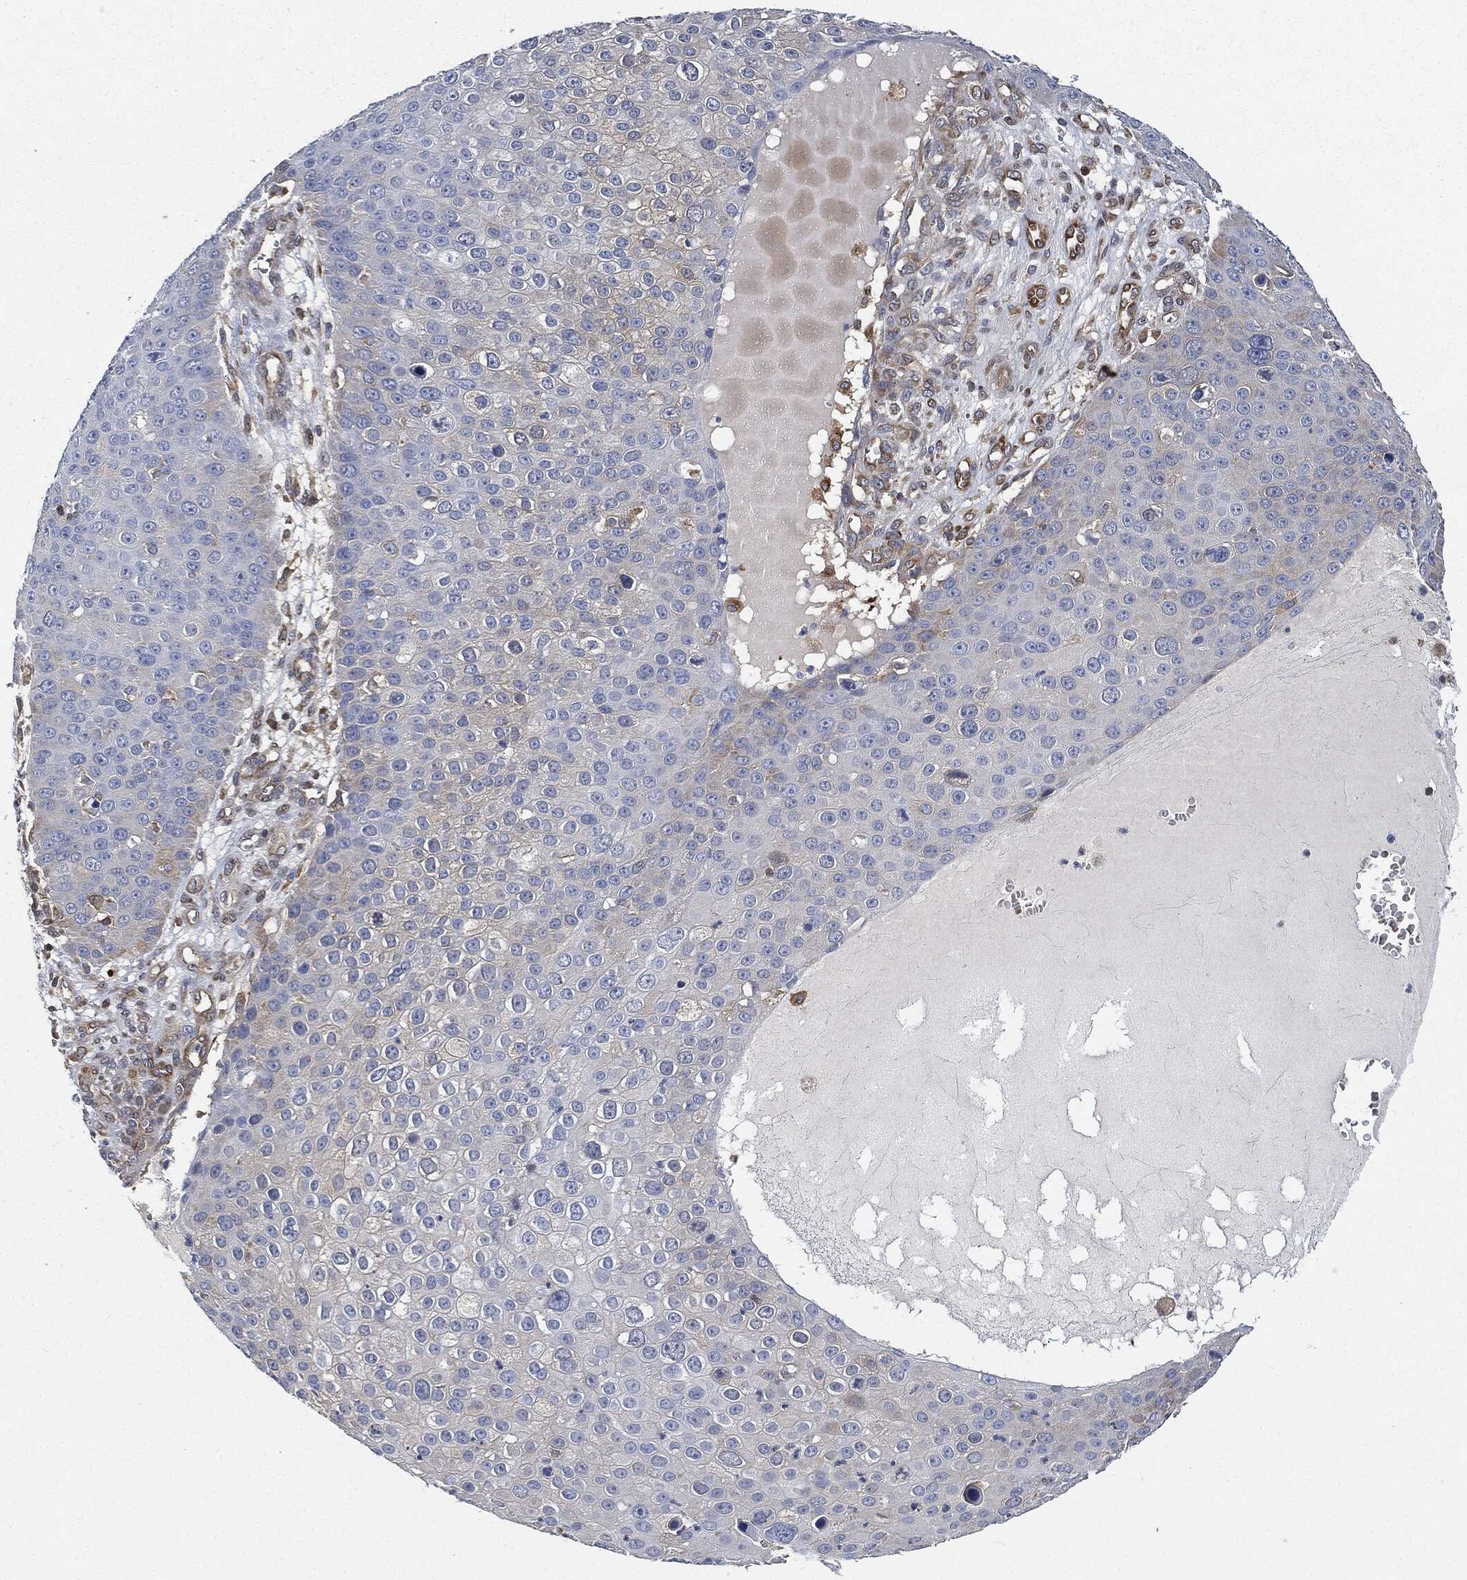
{"staining": {"intensity": "negative", "quantity": "none", "location": "none"}, "tissue": "skin cancer", "cell_type": "Tumor cells", "image_type": "cancer", "snomed": [{"axis": "morphology", "description": "Squamous cell carcinoma, NOS"}, {"axis": "topography", "description": "Skin"}], "caption": "DAB immunohistochemical staining of squamous cell carcinoma (skin) exhibits no significant expression in tumor cells. The staining is performed using DAB brown chromogen with nuclei counter-stained in using hematoxylin.", "gene": "PRDX2", "patient": {"sex": "male", "age": 71}}